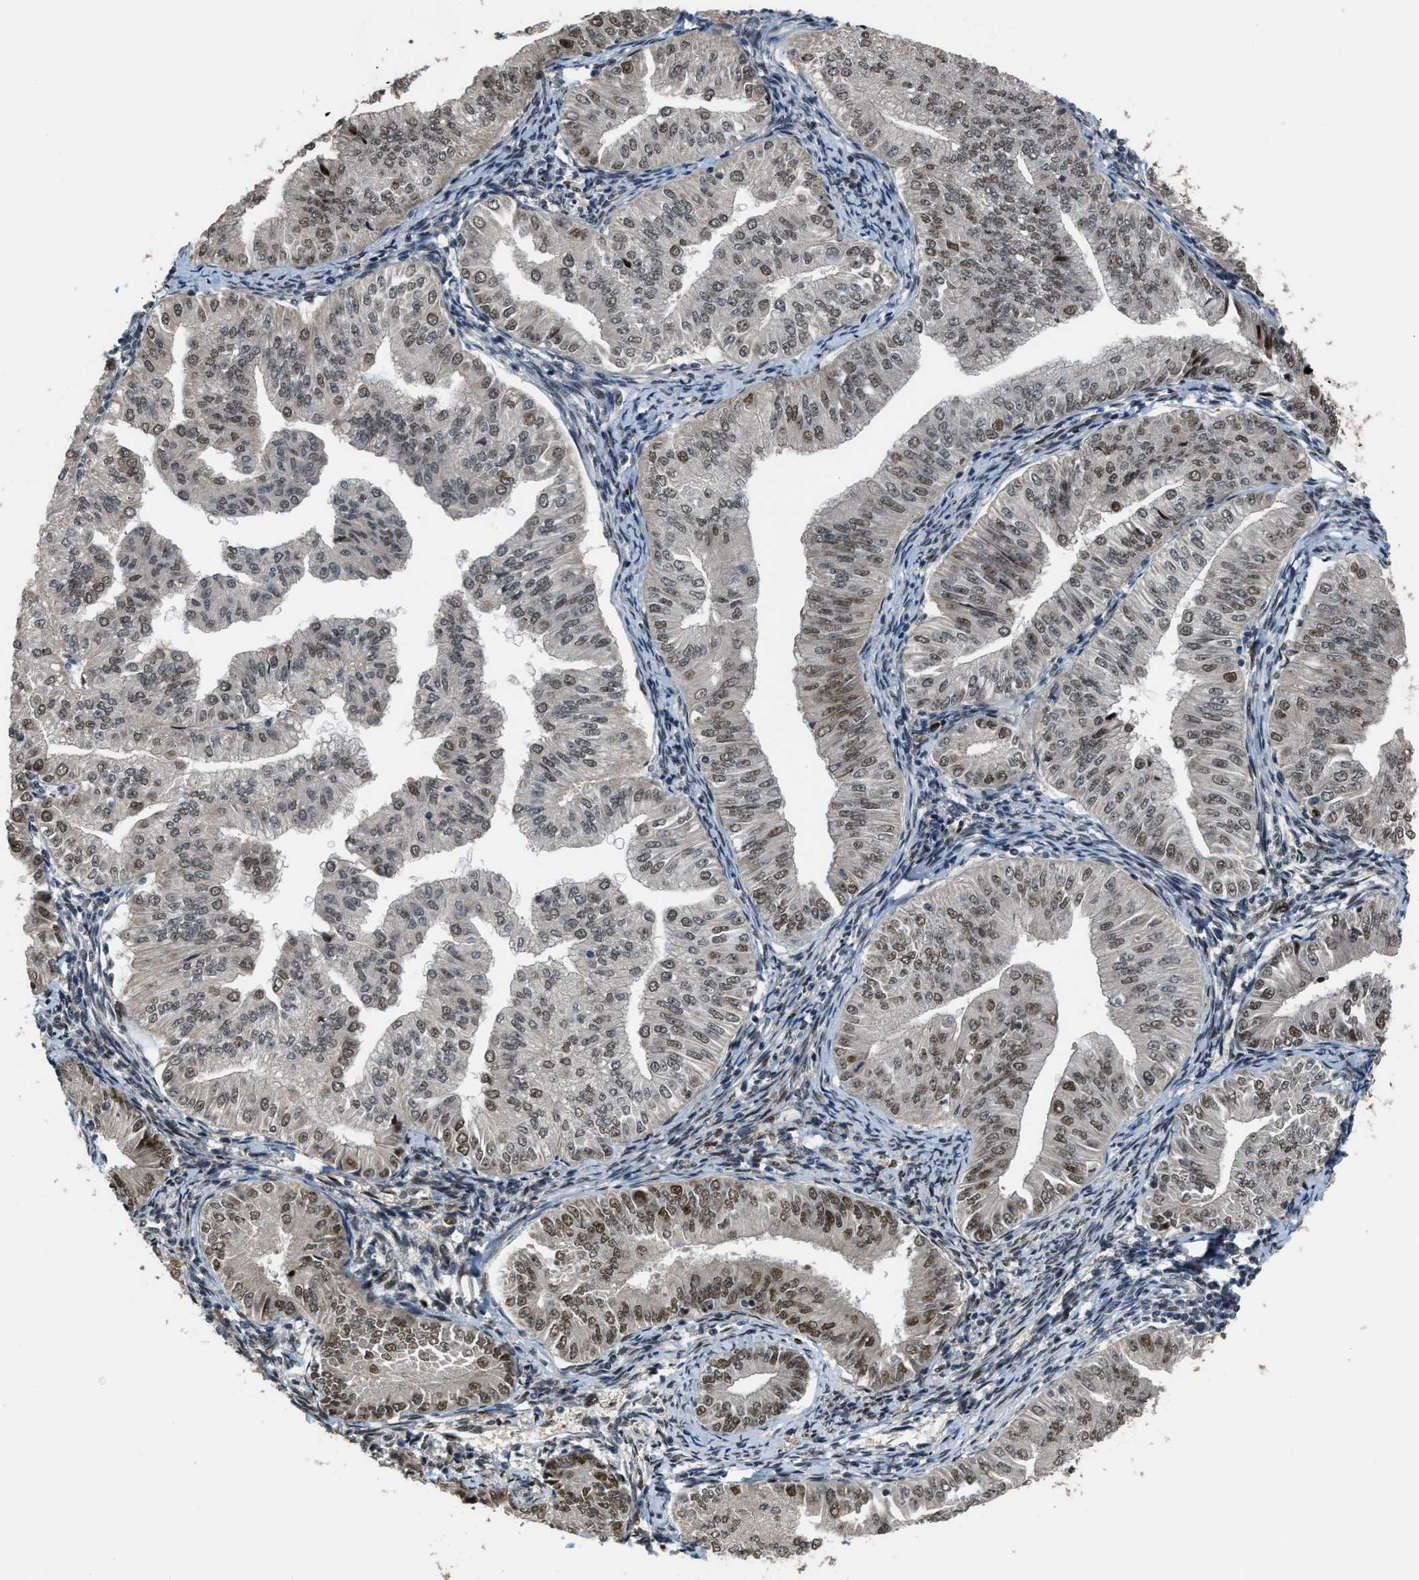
{"staining": {"intensity": "moderate", "quantity": "25%-75%", "location": "nuclear"}, "tissue": "endometrial cancer", "cell_type": "Tumor cells", "image_type": "cancer", "snomed": [{"axis": "morphology", "description": "Normal tissue, NOS"}, {"axis": "morphology", "description": "Adenocarcinoma, NOS"}, {"axis": "topography", "description": "Endometrium"}], "caption": "Immunohistochemical staining of endometrial cancer (adenocarcinoma) demonstrates medium levels of moderate nuclear positivity in approximately 25%-75% of tumor cells. The staining was performed using DAB to visualize the protein expression in brown, while the nuclei were stained in blue with hematoxylin (Magnification: 20x).", "gene": "SERTAD2", "patient": {"sex": "female", "age": 53}}